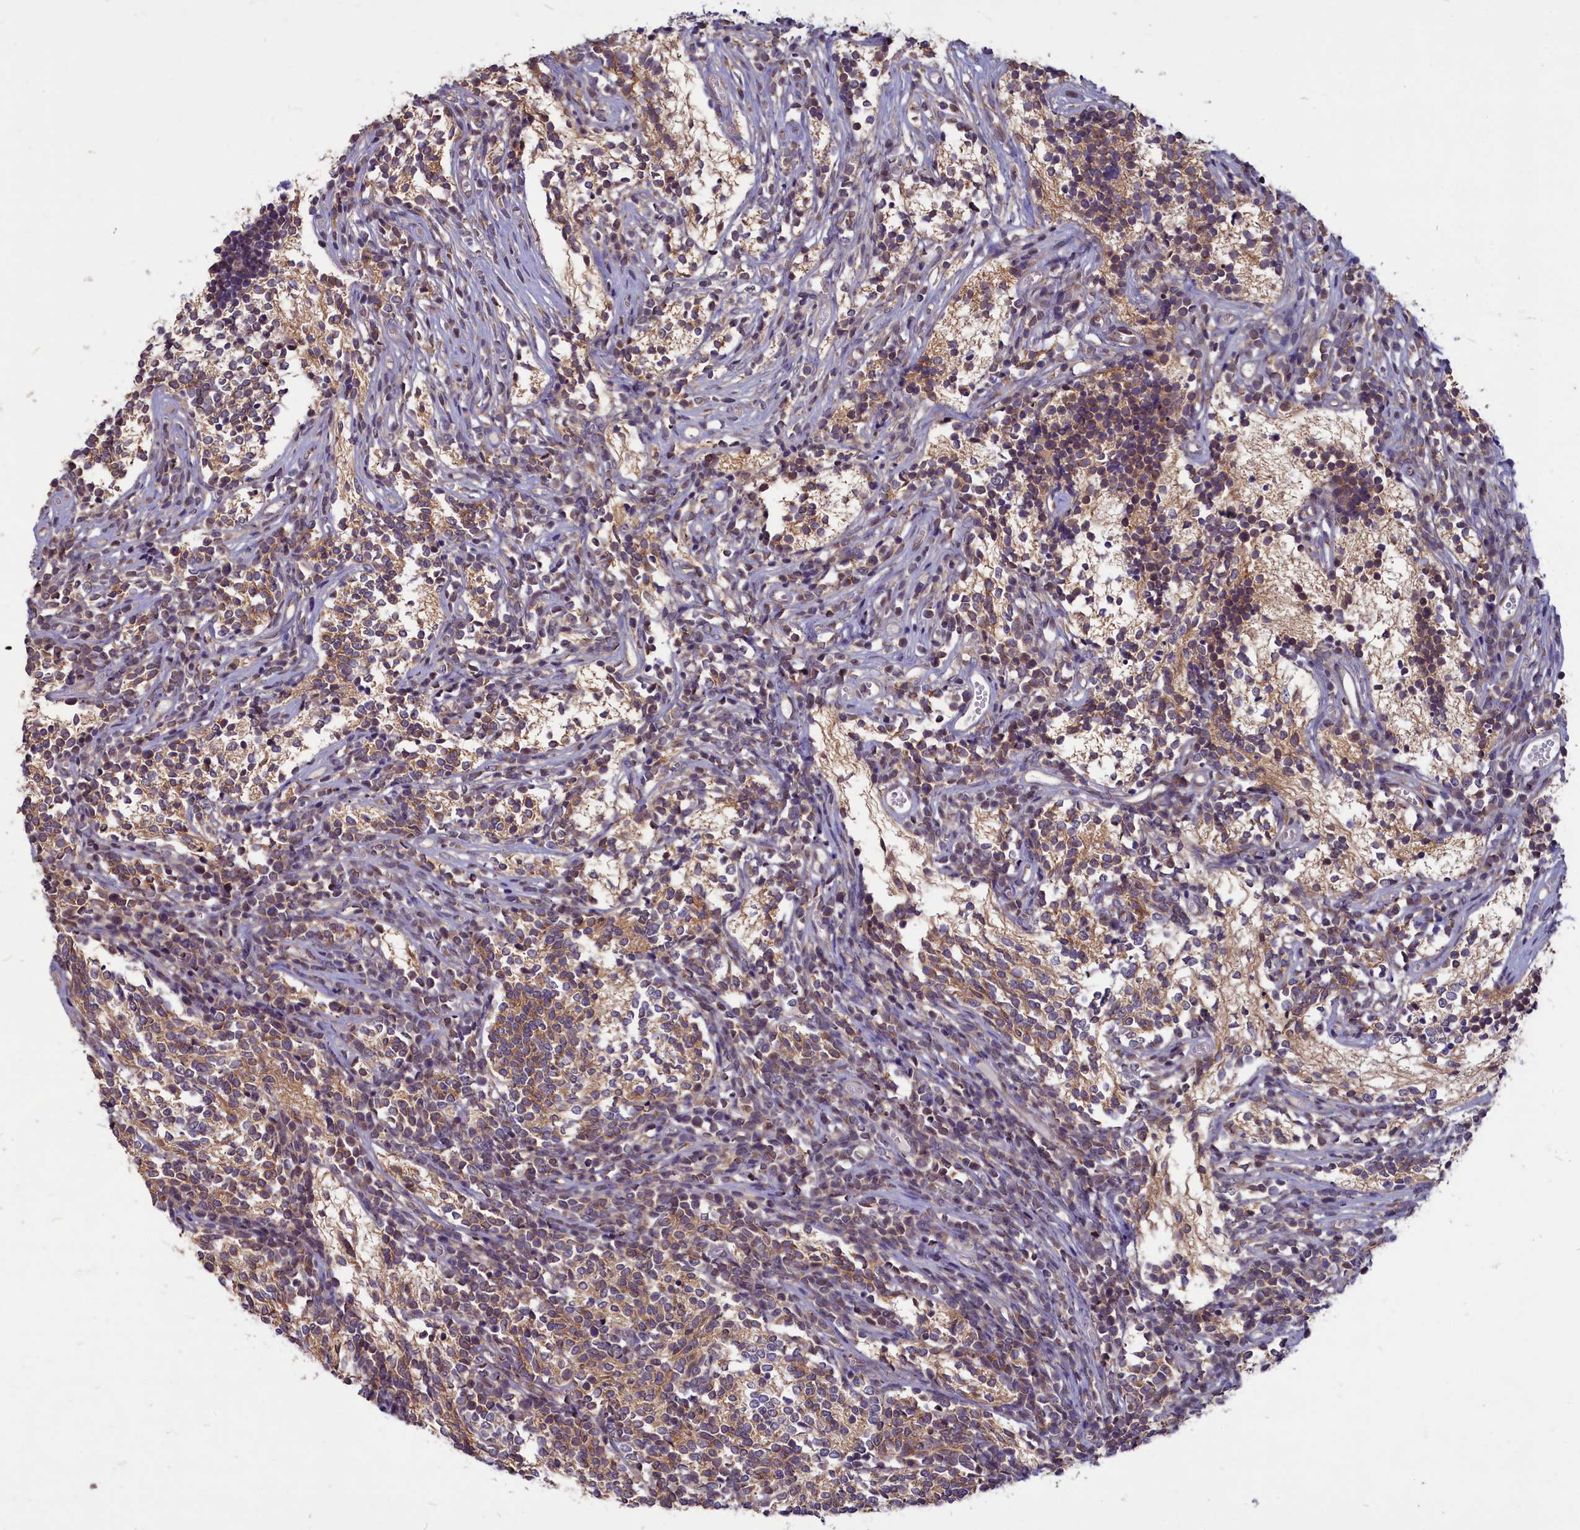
{"staining": {"intensity": "moderate", "quantity": "25%-75%", "location": "cytoplasmic/membranous"}, "tissue": "glioma", "cell_type": "Tumor cells", "image_type": "cancer", "snomed": [{"axis": "morphology", "description": "Glioma, malignant, Low grade"}, {"axis": "topography", "description": "Brain"}], "caption": "IHC of glioma displays medium levels of moderate cytoplasmic/membranous positivity in approximately 25%-75% of tumor cells. Using DAB (brown) and hematoxylin (blue) stains, captured at high magnification using brightfield microscopy.", "gene": "MYCBP", "patient": {"sex": "female", "age": 1}}